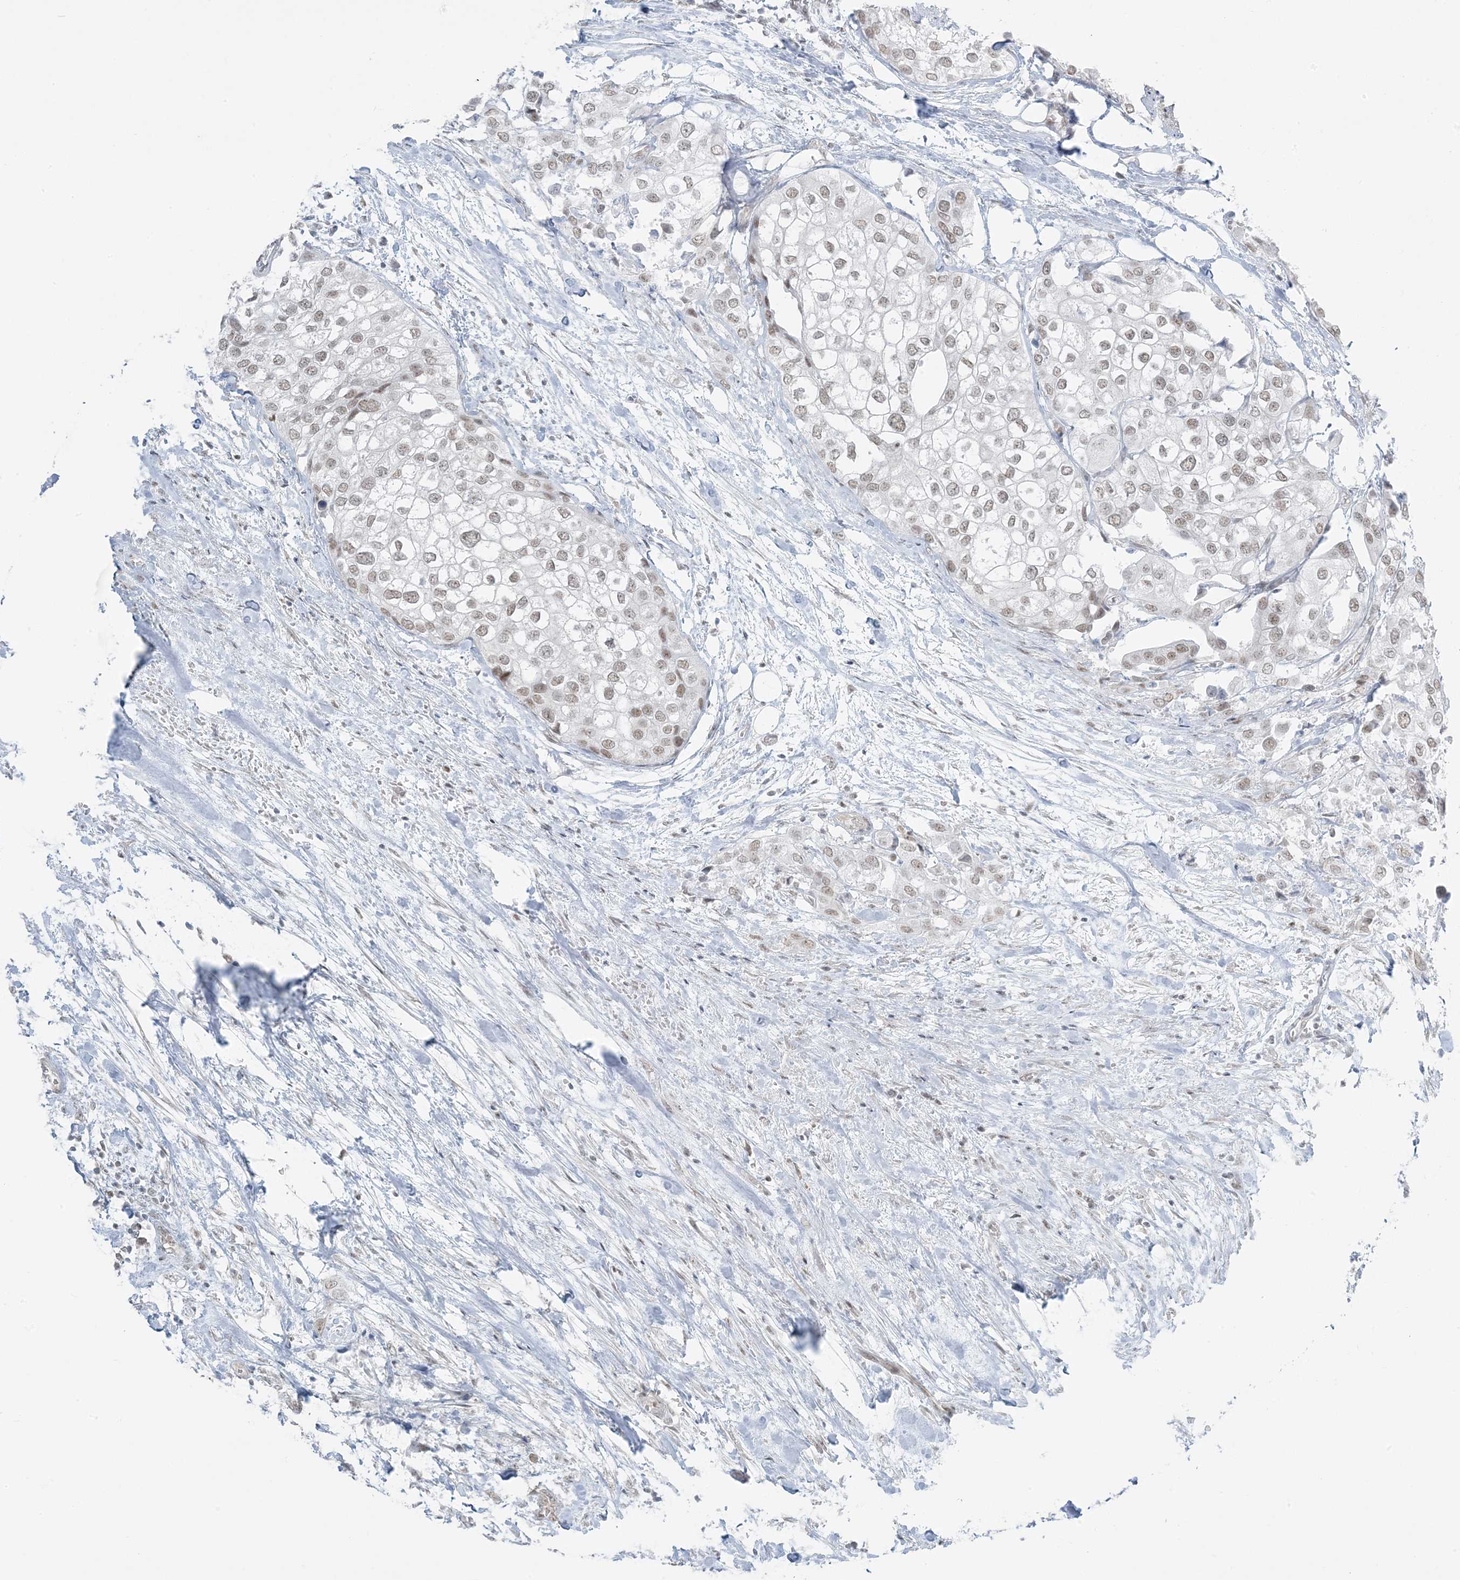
{"staining": {"intensity": "weak", "quantity": ">75%", "location": "nuclear"}, "tissue": "urothelial cancer", "cell_type": "Tumor cells", "image_type": "cancer", "snomed": [{"axis": "morphology", "description": "Urothelial carcinoma, High grade"}, {"axis": "topography", "description": "Urinary bladder"}], "caption": "Human high-grade urothelial carcinoma stained with a brown dye reveals weak nuclear positive expression in about >75% of tumor cells.", "gene": "ZNF787", "patient": {"sex": "male", "age": 64}}